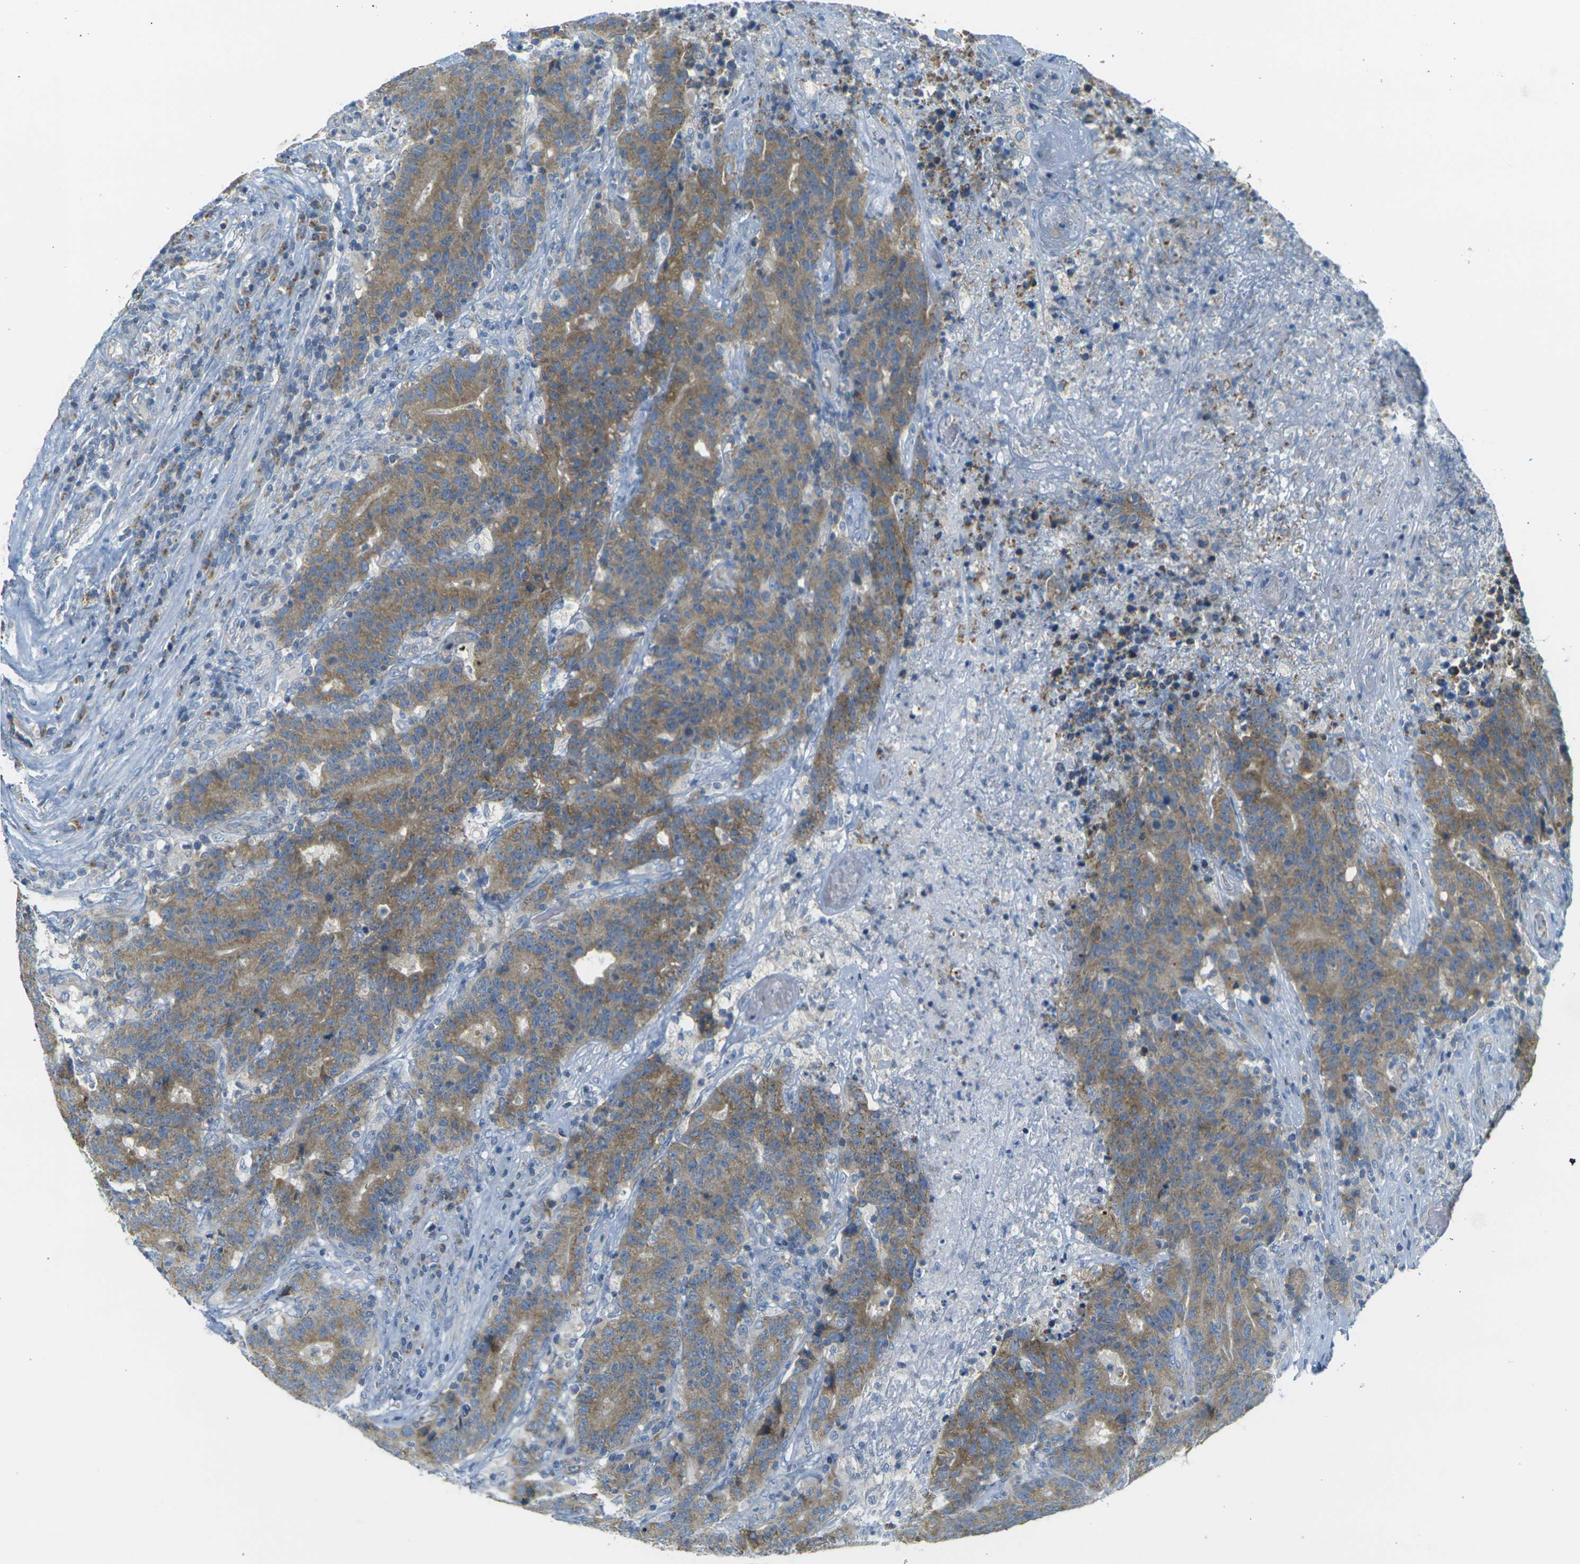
{"staining": {"intensity": "moderate", "quantity": ">75%", "location": "cytoplasmic/membranous"}, "tissue": "colorectal cancer", "cell_type": "Tumor cells", "image_type": "cancer", "snomed": [{"axis": "morphology", "description": "Normal tissue, NOS"}, {"axis": "morphology", "description": "Adenocarcinoma, NOS"}, {"axis": "topography", "description": "Colon"}], "caption": "Immunohistochemistry image of neoplastic tissue: colorectal cancer stained using immunohistochemistry (IHC) exhibits medium levels of moderate protein expression localized specifically in the cytoplasmic/membranous of tumor cells, appearing as a cytoplasmic/membranous brown color.", "gene": "PARD6B", "patient": {"sex": "female", "age": 75}}